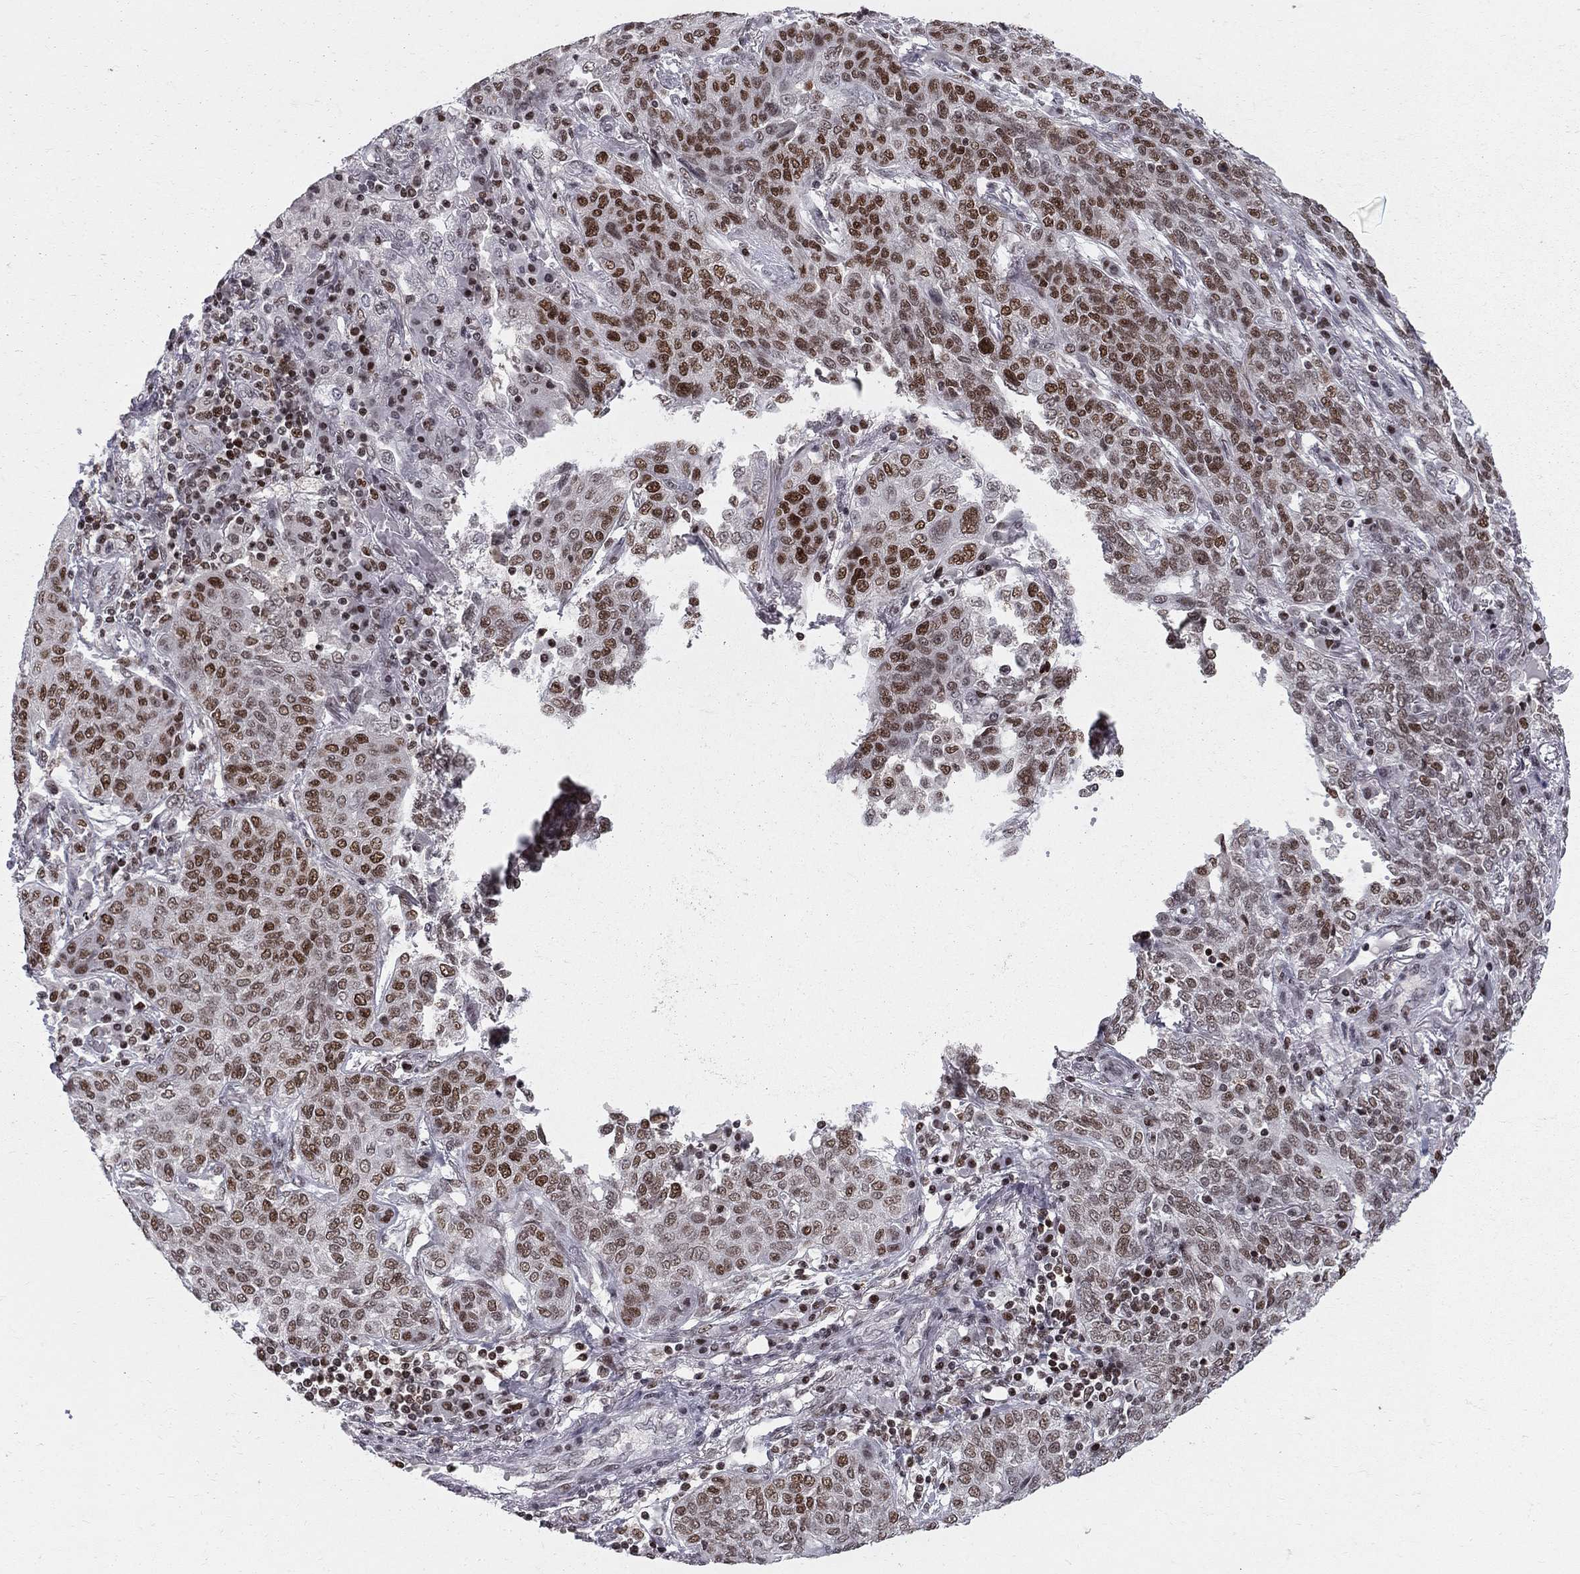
{"staining": {"intensity": "strong", "quantity": ">75%", "location": "nuclear"}, "tissue": "lung cancer", "cell_type": "Tumor cells", "image_type": "cancer", "snomed": [{"axis": "morphology", "description": "Squamous cell carcinoma, NOS"}, {"axis": "topography", "description": "Lung"}], "caption": "A micrograph showing strong nuclear staining in about >75% of tumor cells in squamous cell carcinoma (lung), as visualized by brown immunohistochemical staining.", "gene": "RNASEH2C", "patient": {"sex": "female", "age": 70}}